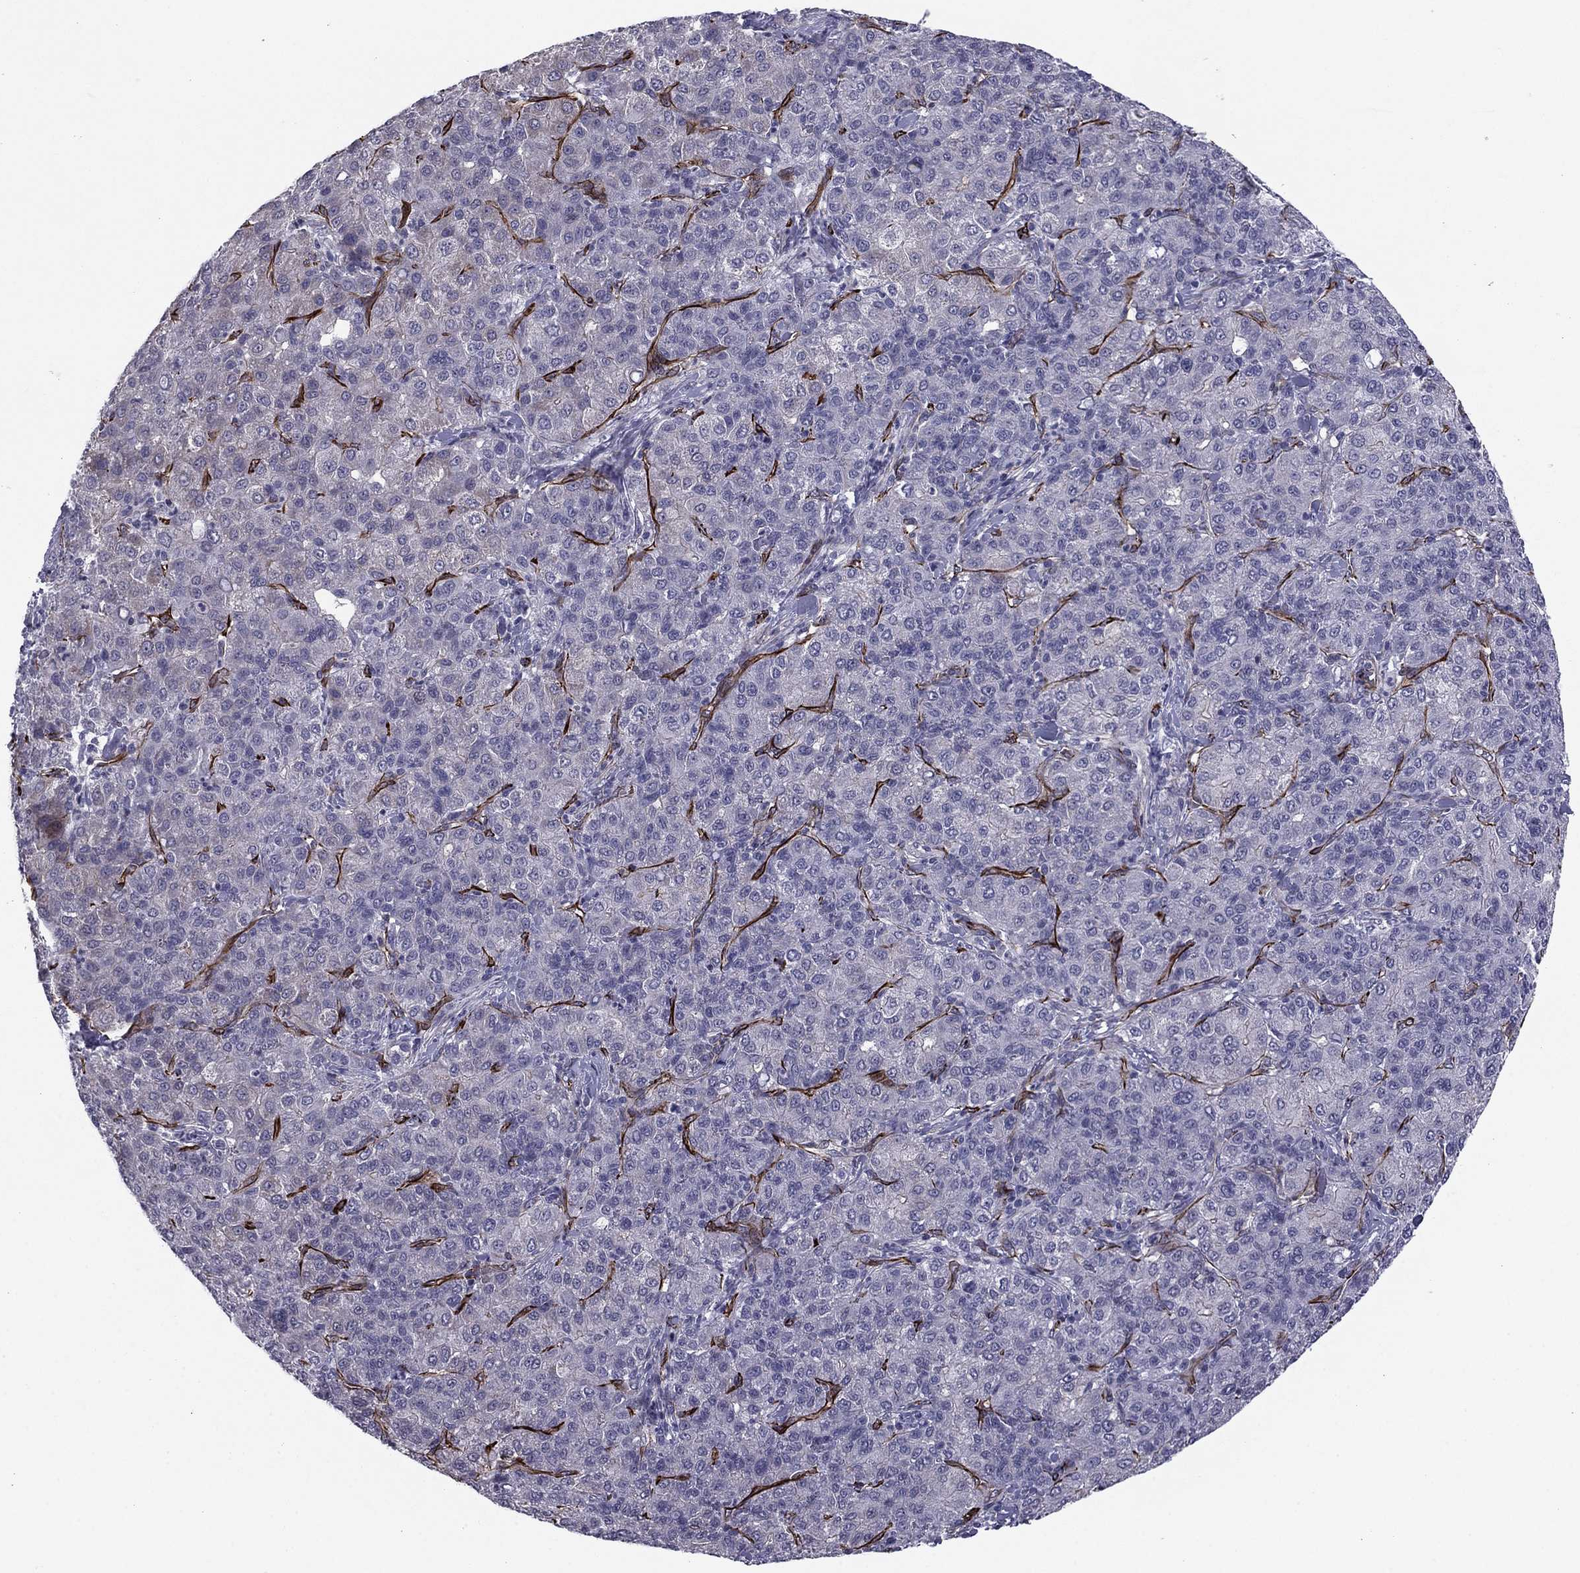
{"staining": {"intensity": "negative", "quantity": "none", "location": "none"}, "tissue": "liver cancer", "cell_type": "Tumor cells", "image_type": "cancer", "snomed": [{"axis": "morphology", "description": "Carcinoma, Hepatocellular, NOS"}, {"axis": "topography", "description": "Liver"}], "caption": "Immunohistochemical staining of hepatocellular carcinoma (liver) displays no significant expression in tumor cells. (DAB (3,3'-diaminobenzidine) immunohistochemistry (IHC), high magnification).", "gene": "ANKS4B", "patient": {"sex": "male", "age": 65}}